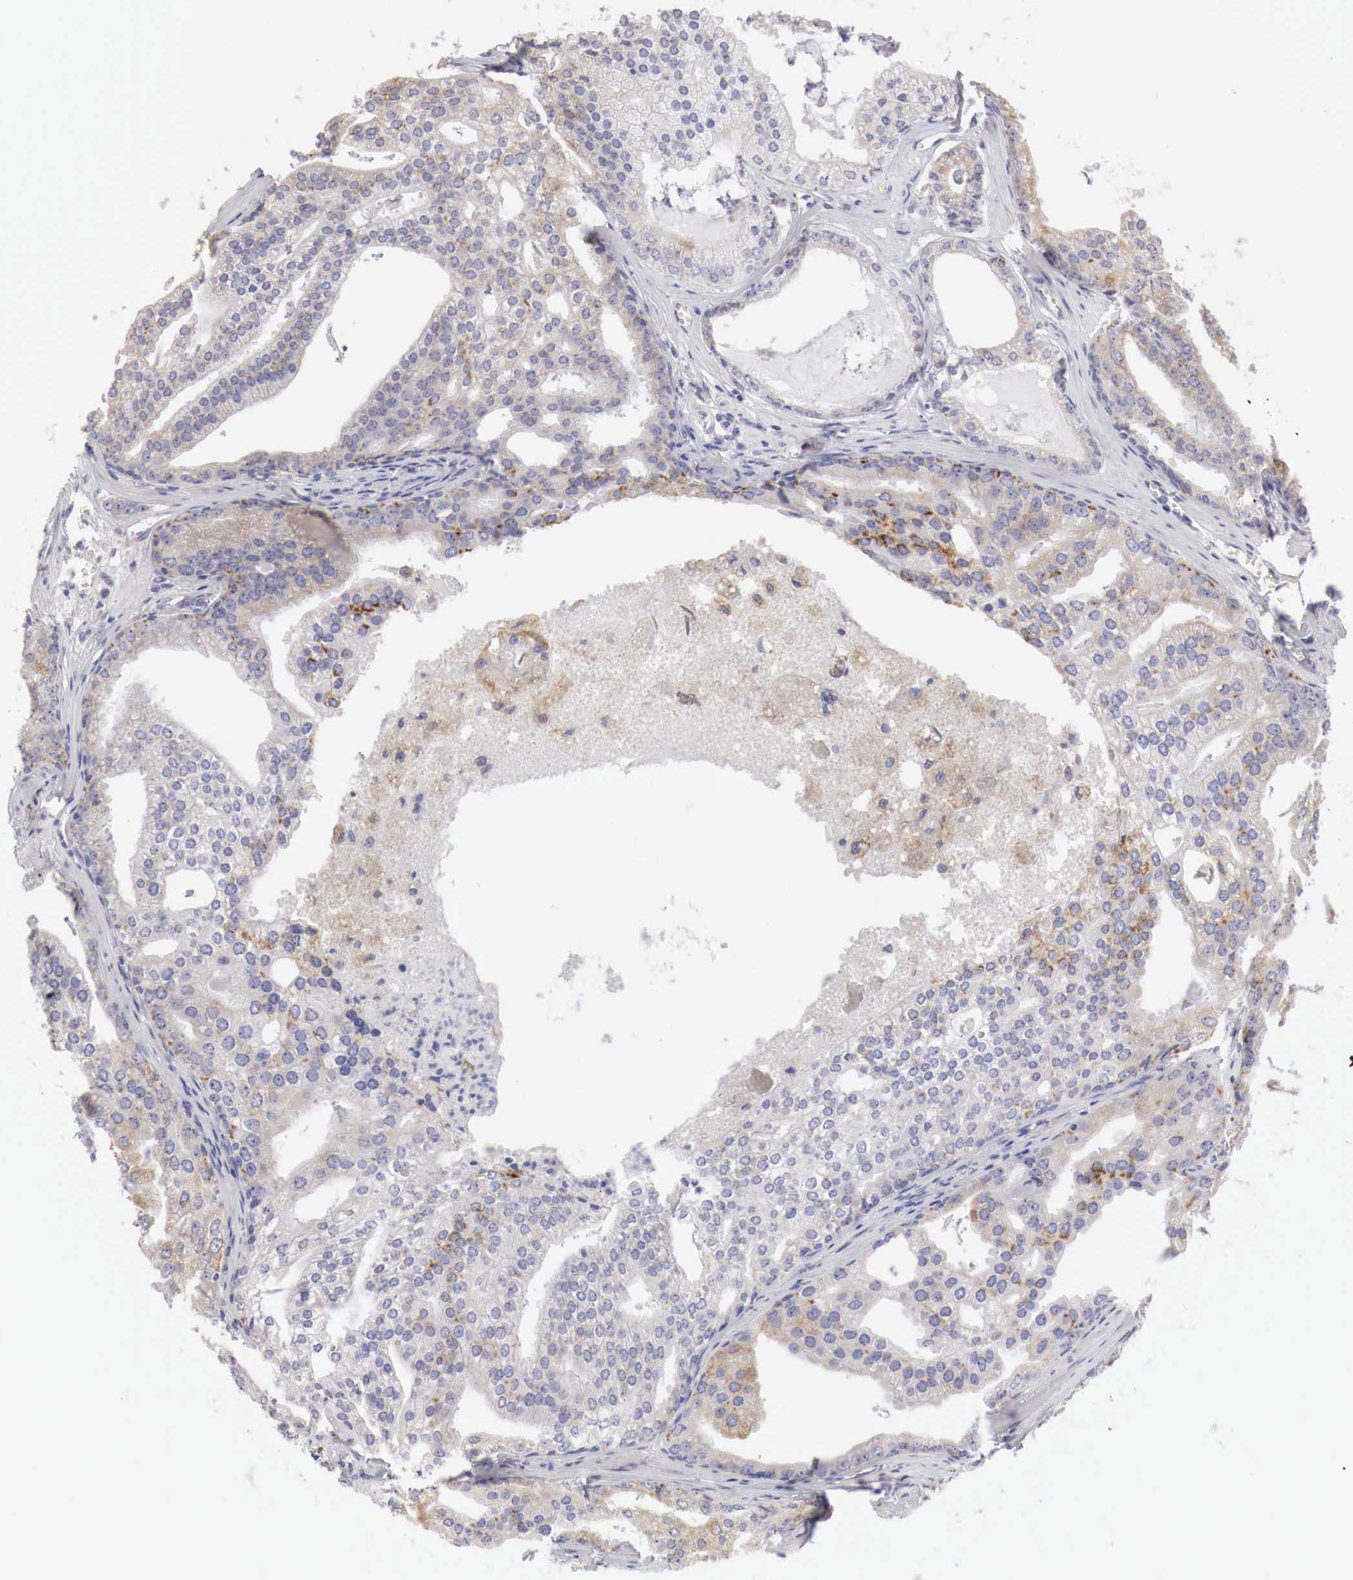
{"staining": {"intensity": "weak", "quantity": "25%-75%", "location": "cytoplasmic/membranous"}, "tissue": "prostate cancer", "cell_type": "Tumor cells", "image_type": "cancer", "snomed": [{"axis": "morphology", "description": "Adenocarcinoma, High grade"}, {"axis": "topography", "description": "Prostate"}], "caption": "This micrograph shows prostate cancer stained with immunohistochemistry (IHC) to label a protein in brown. The cytoplasmic/membranous of tumor cells show weak positivity for the protein. Nuclei are counter-stained blue.", "gene": "NSDHL", "patient": {"sex": "male", "age": 56}}